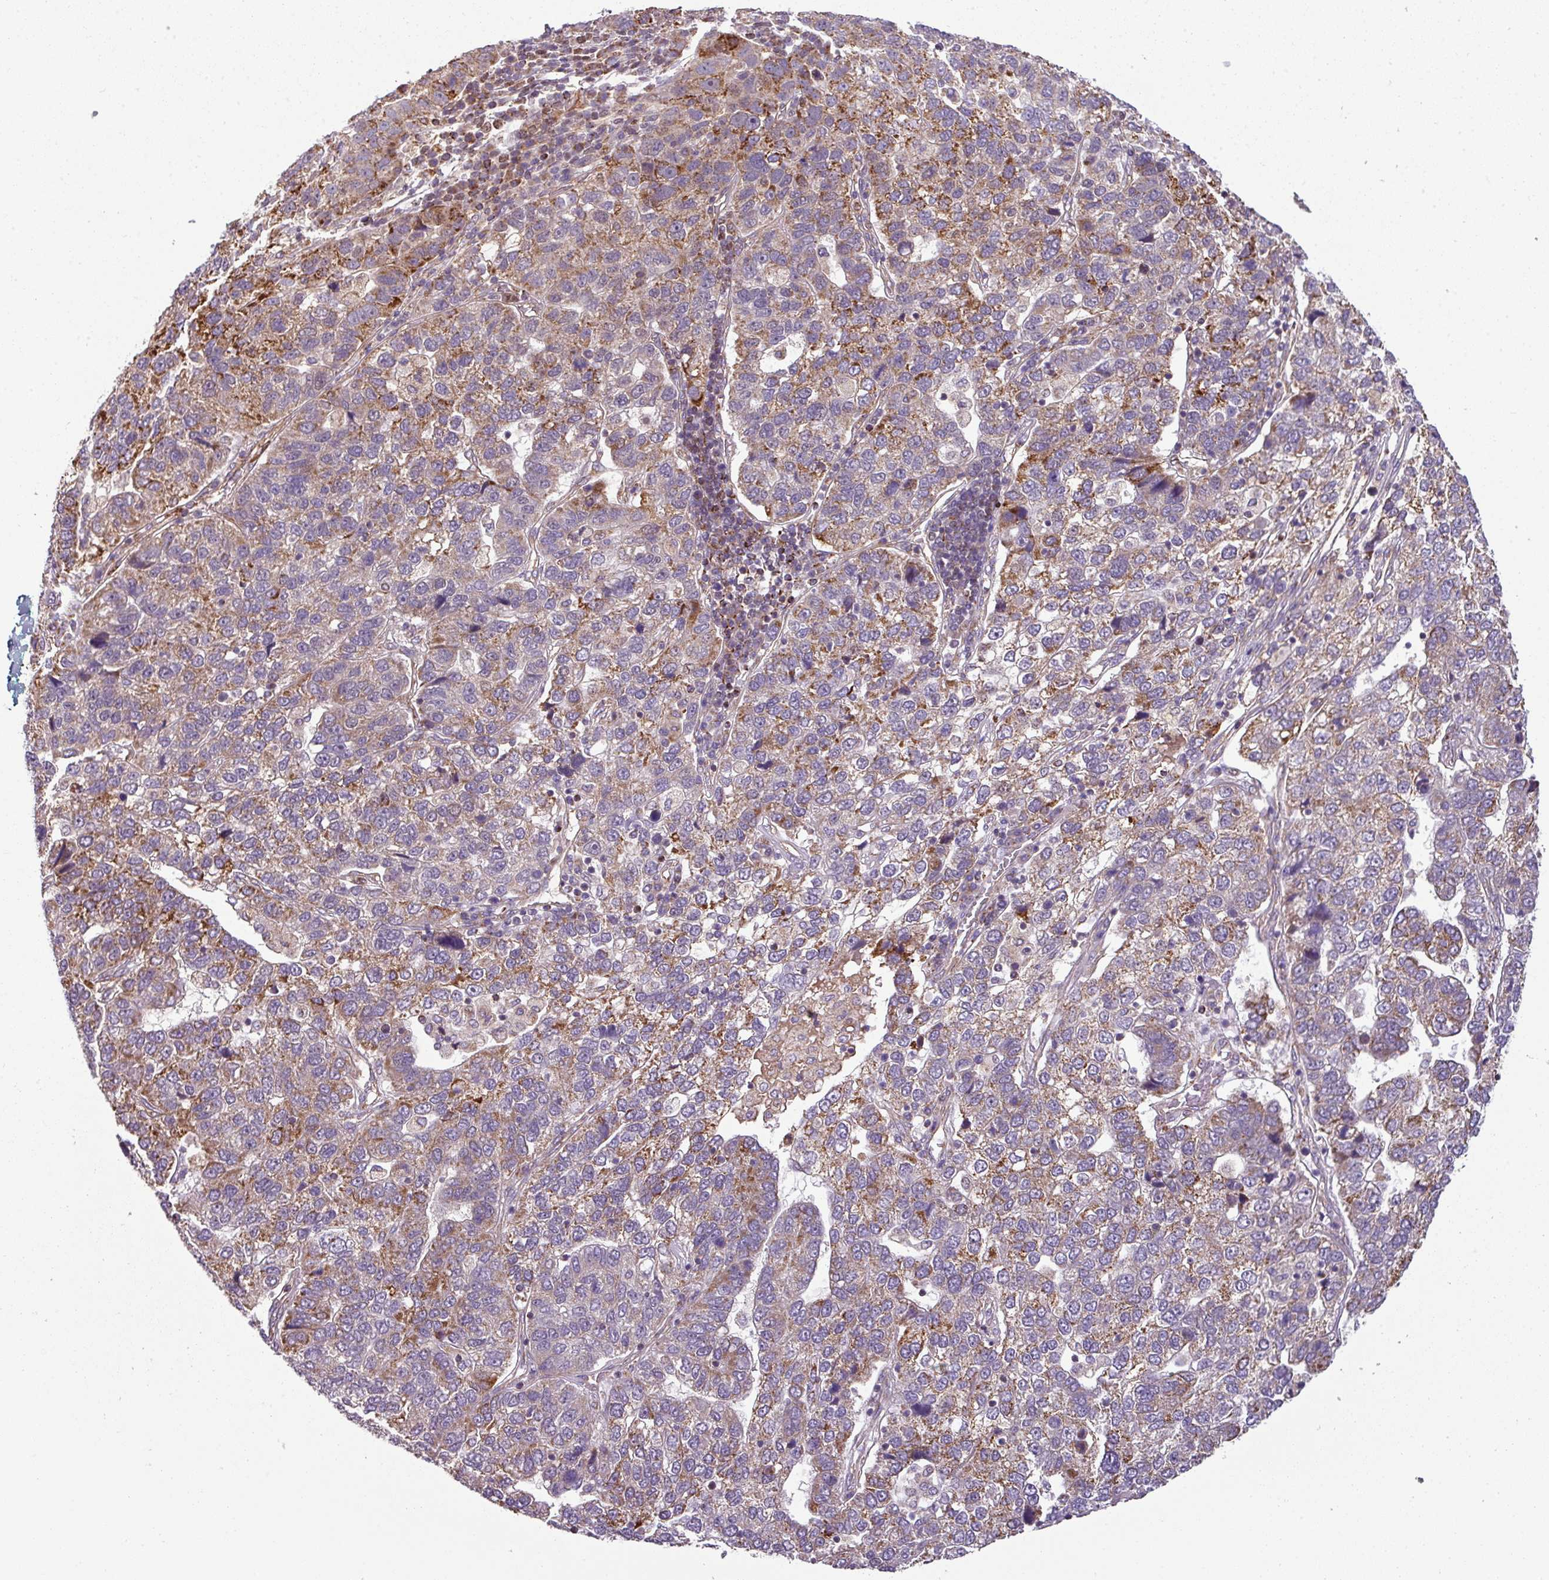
{"staining": {"intensity": "moderate", "quantity": "25%-75%", "location": "cytoplasmic/membranous"}, "tissue": "pancreatic cancer", "cell_type": "Tumor cells", "image_type": "cancer", "snomed": [{"axis": "morphology", "description": "Adenocarcinoma, NOS"}, {"axis": "topography", "description": "Pancreas"}], "caption": "Pancreatic cancer stained with immunohistochemistry reveals moderate cytoplasmic/membranous staining in about 25%-75% of tumor cells.", "gene": "PRELID3B", "patient": {"sex": "female", "age": 61}}